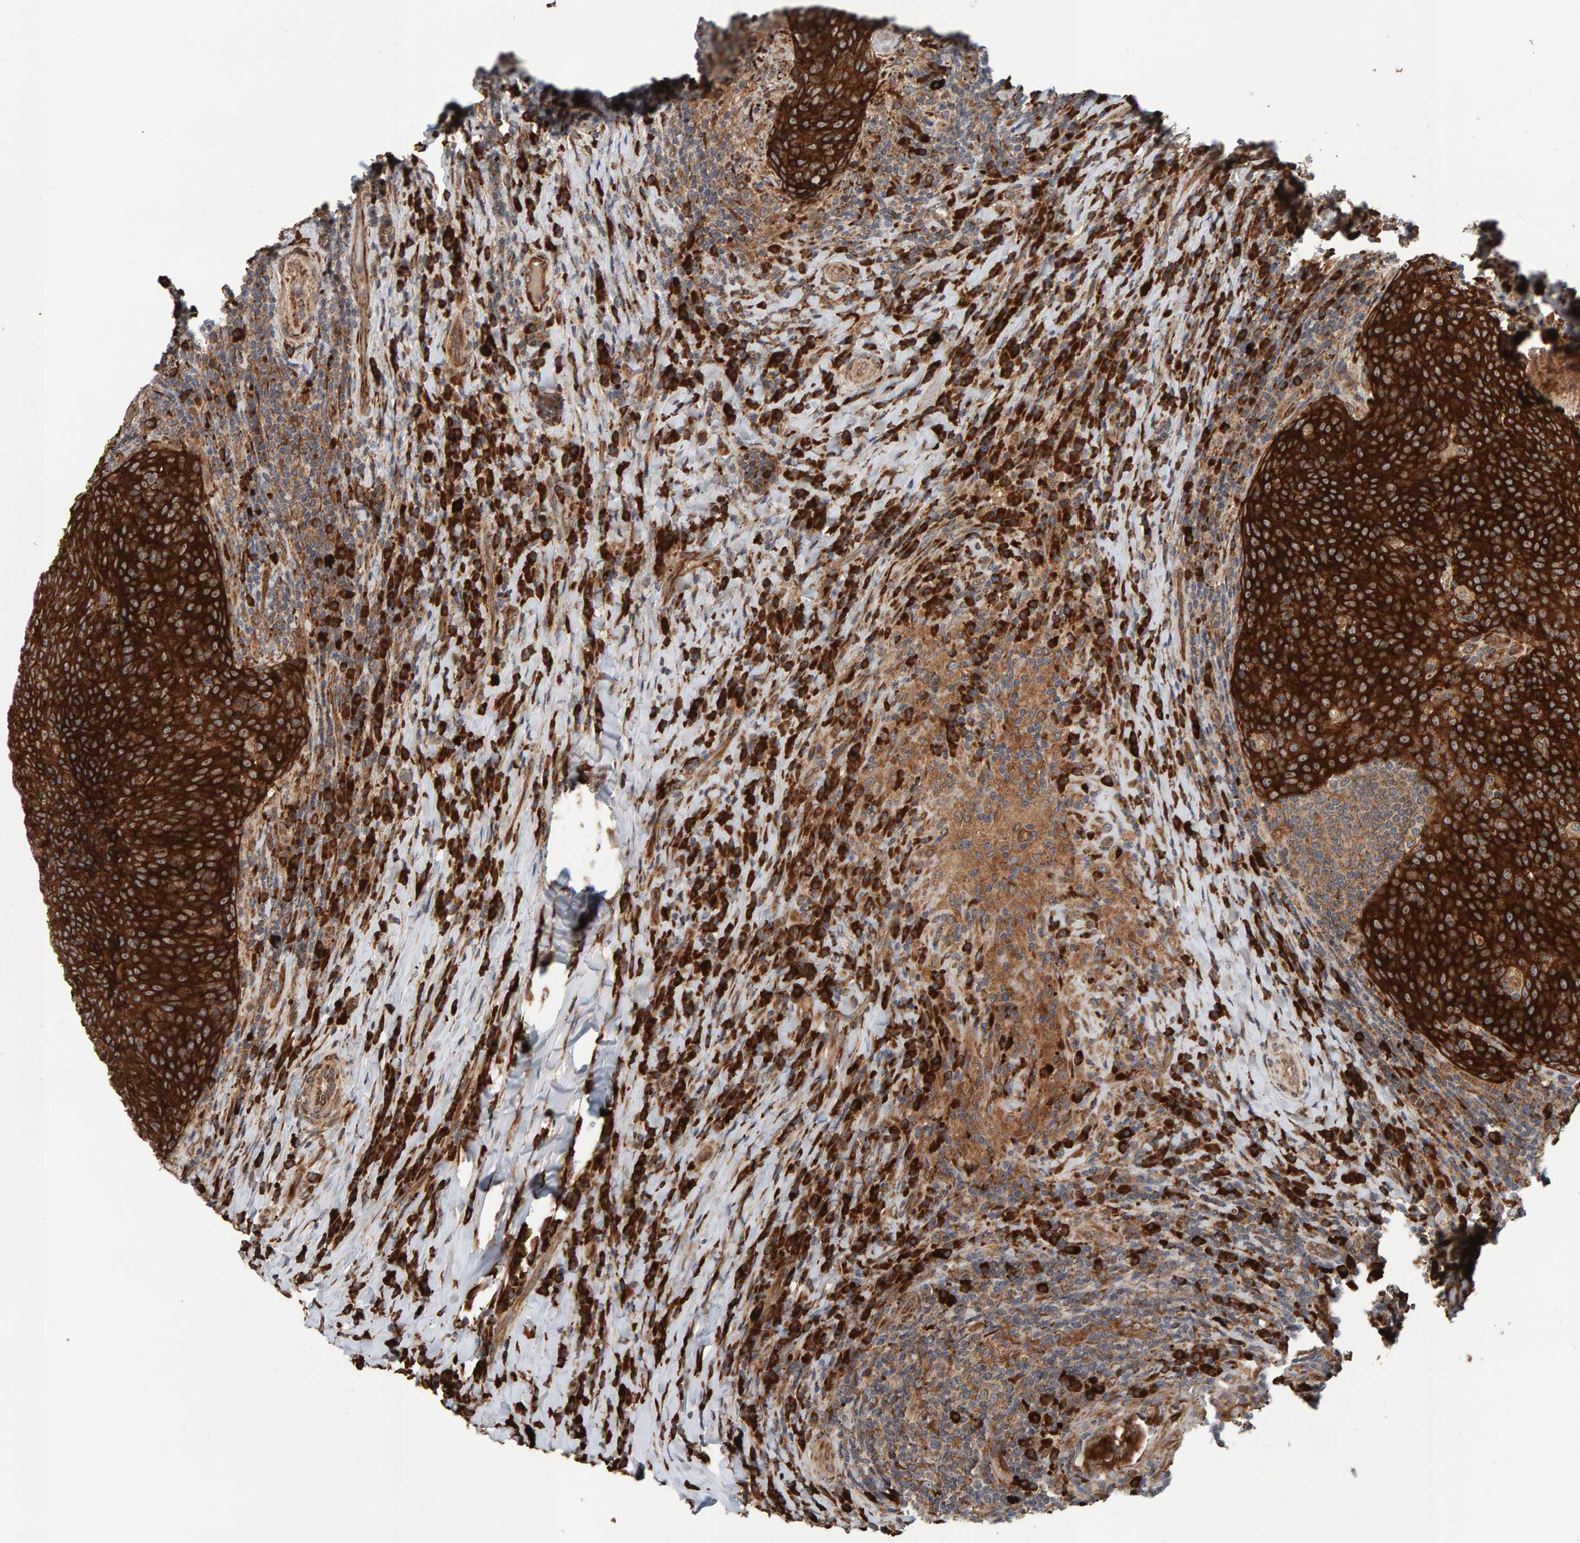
{"staining": {"intensity": "strong", "quantity": ">75%", "location": "cytoplasmic/membranous"}, "tissue": "head and neck cancer", "cell_type": "Tumor cells", "image_type": "cancer", "snomed": [{"axis": "morphology", "description": "Squamous cell carcinoma, NOS"}, {"axis": "morphology", "description": "Squamous cell carcinoma, metastatic, NOS"}, {"axis": "topography", "description": "Lymph node"}, {"axis": "topography", "description": "Head-Neck"}], "caption": "This image exhibits head and neck metastatic squamous cell carcinoma stained with IHC to label a protein in brown. The cytoplasmic/membranous of tumor cells show strong positivity for the protein. Nuclei are counter-stained blue.", "gene": "BAIAP2", "patient": {"sex": "male", "age": 62}}